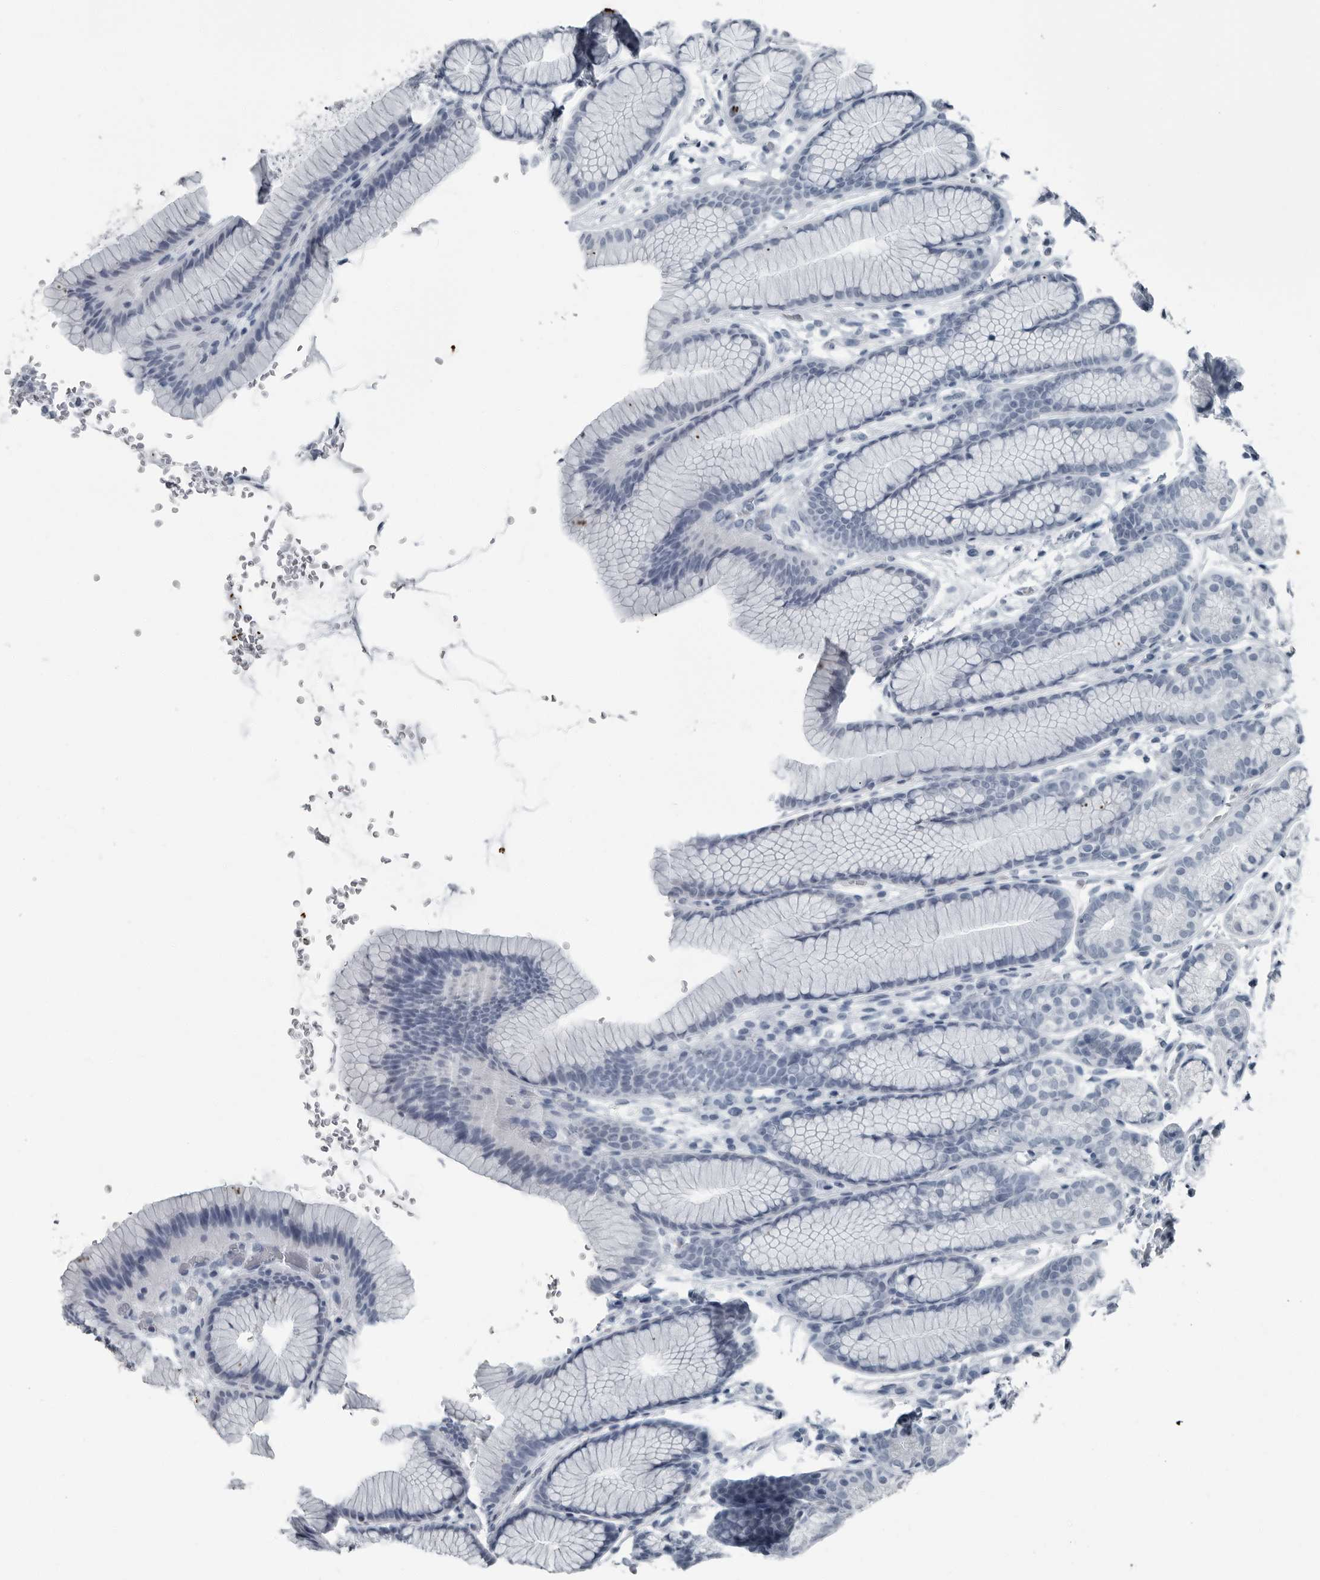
{"staining": {"intensity": "negative", "quantity": "none", "location": "none"}, "tissue": "stomach", "cell_type": "Glandular cells", "image_type": "normal", "snomed": [{"axis": "morphology", "description": "Normal tissue, NOS"}, {"axis": "topography", "description": "Stomach"}], "caption": "Immunohistochemical staining of benign stomach shows no significant expression in glandular cells. Nuclei are stained in blue.", "gene": "PRSS1", "patient": {"sex": "male", "age": 42}}